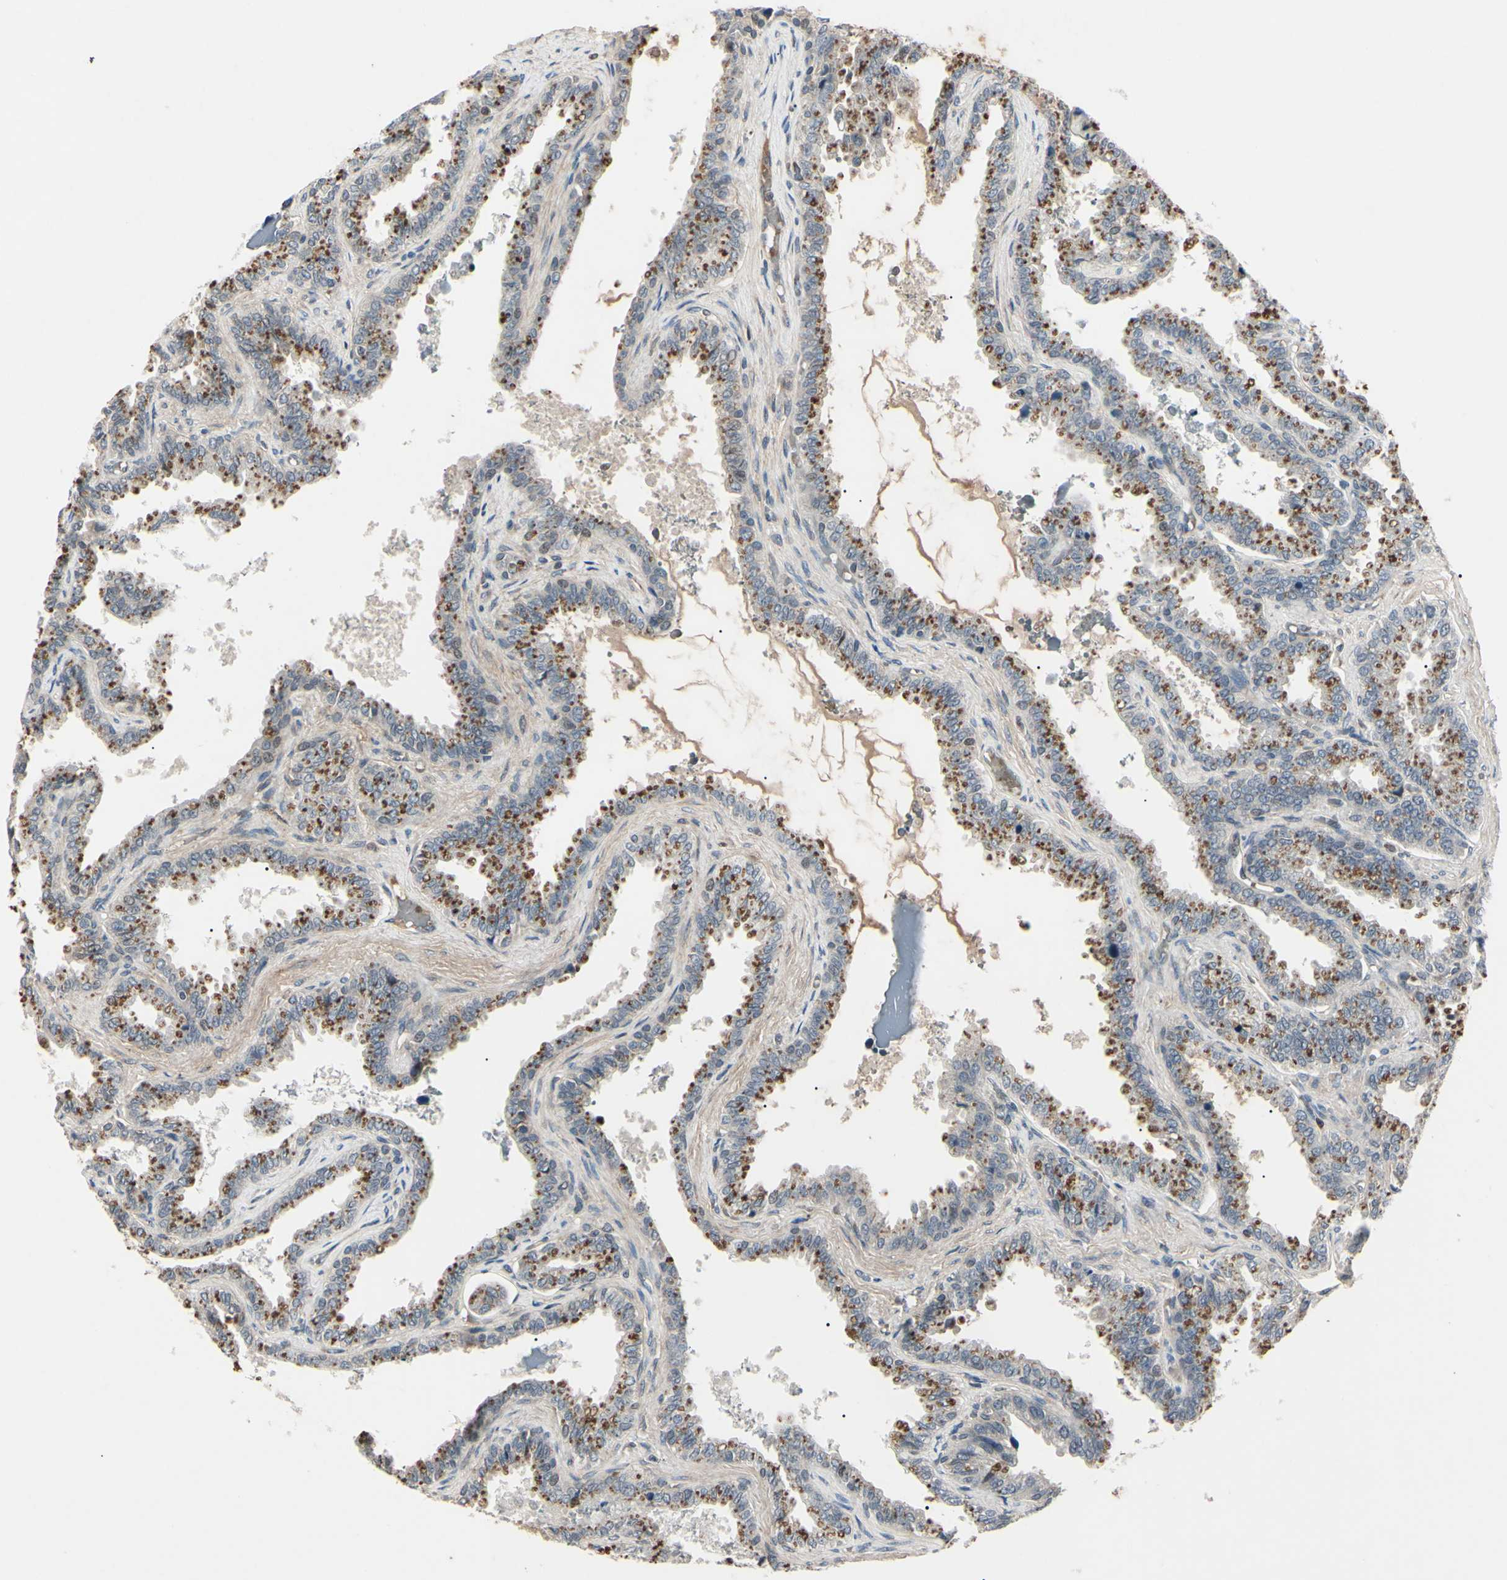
{"staining": {"intensity": "moderate", "quantity": "25%-75%", "location": "cytoplasmic/membranous"}, "tissue": "seminal vesicle", "cell_type": "Glandular cells", "image_type": "normal", "snomed": [{"axis": "morphology", "description": "Normal tissue, NOS"}, {"axis": "topography", "description": "Seminal veicle"}], "caption": "The histopathology image displays immunohistochemical staining of unremarkable seminal vesicle. There is moderate cytoplasmic/membranous staining is present in about 25%-75% of glandular cells. Immunohistochemistry stains the protein in brown and the nuclei are stained blue.", "gene": "AEBP1", "patient": {"sex": "male", "age": 46}}